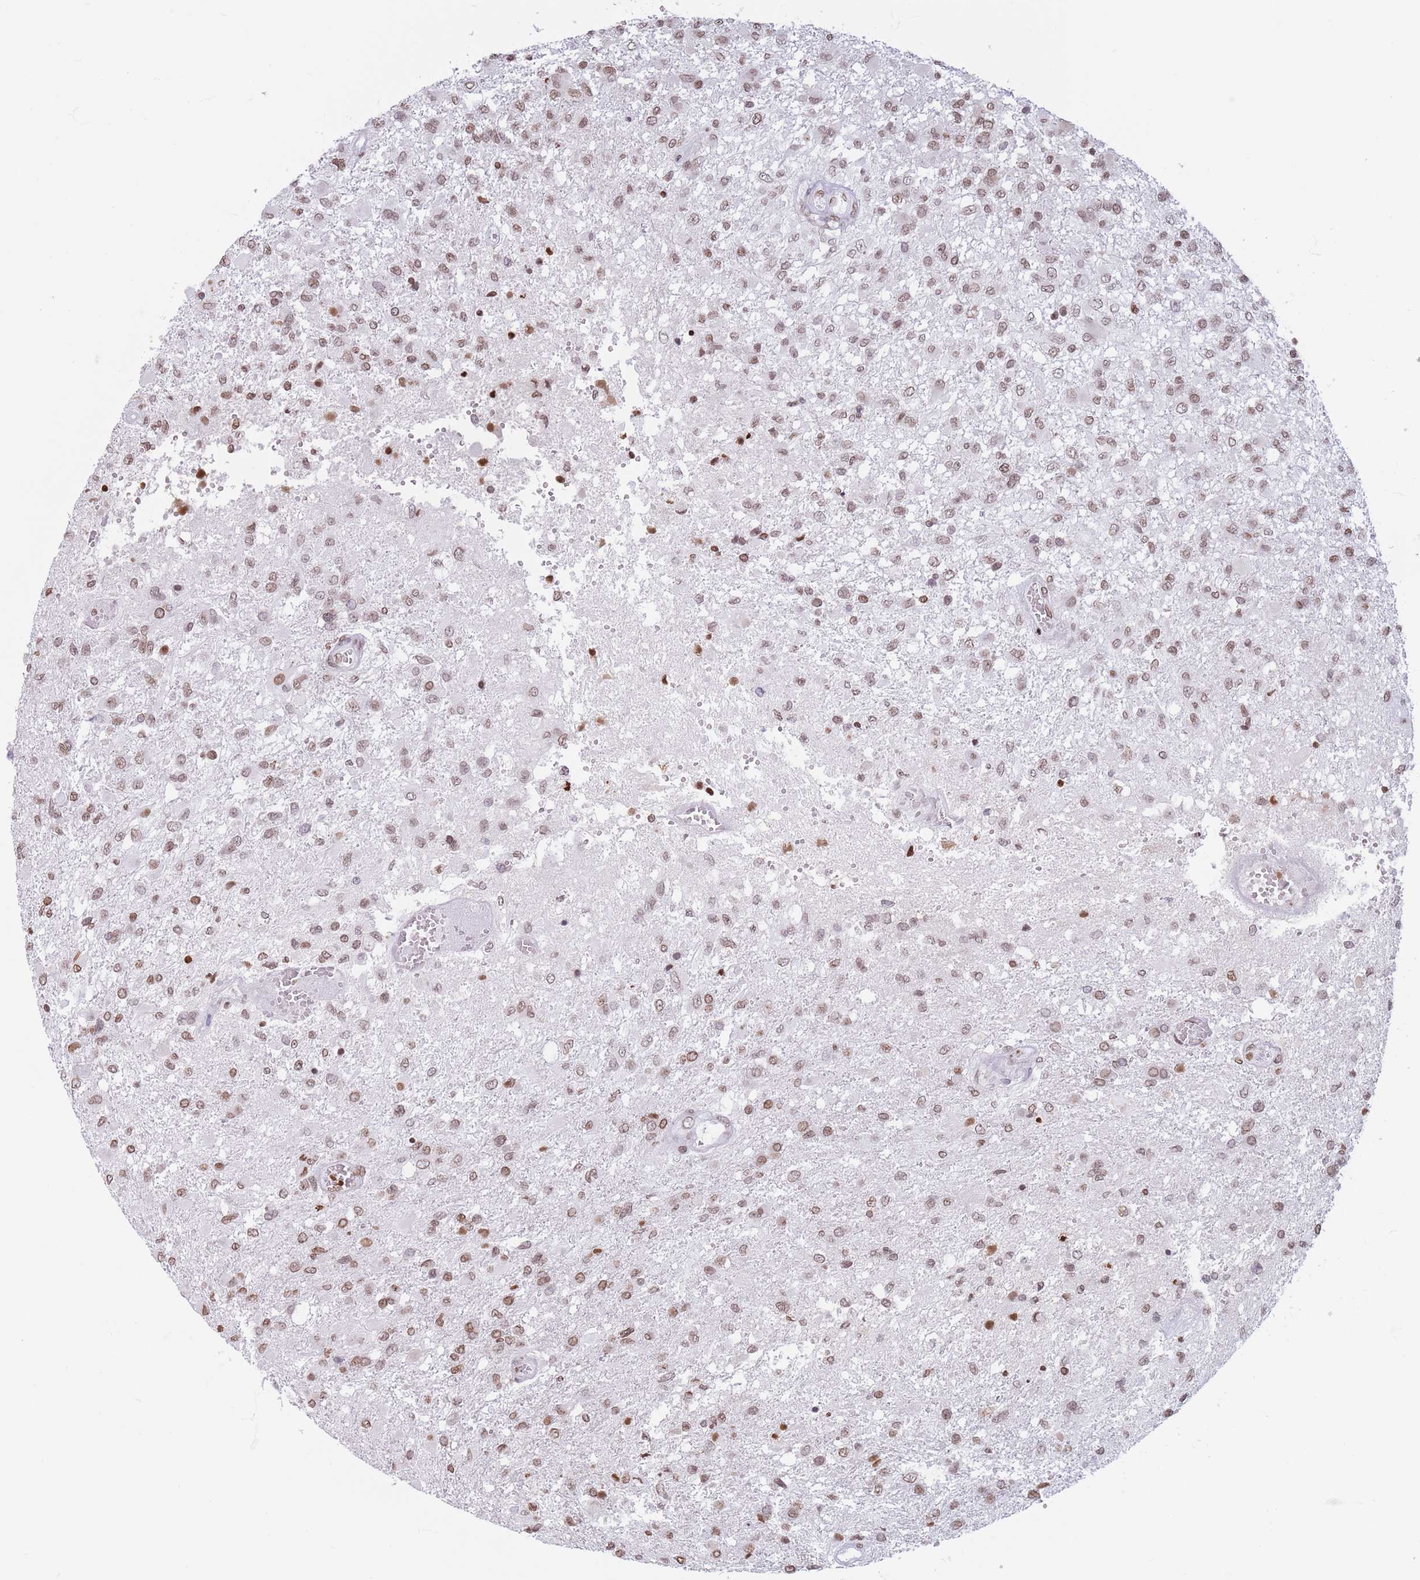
{"staining": {"intensity": "moderate", "quantity": ">75%", "location": "nuclear"}, "tissue": "glioma", "cell_type": "Tumor cells", "image_type": "cancer", "snomed": [{"axis": "morphology", "description": "Glioma, malignant, High grade"}, {"axis": "topography", "description": "Brain"}], "caption": "Immunohistochemical staining of malignant glioma (high-grade) demonstrates medium levels of moderate nuclear protein staining in about >75% of tumor cells.", "gene": "RYK", "patient": {"sex": "female", "age": 74}}